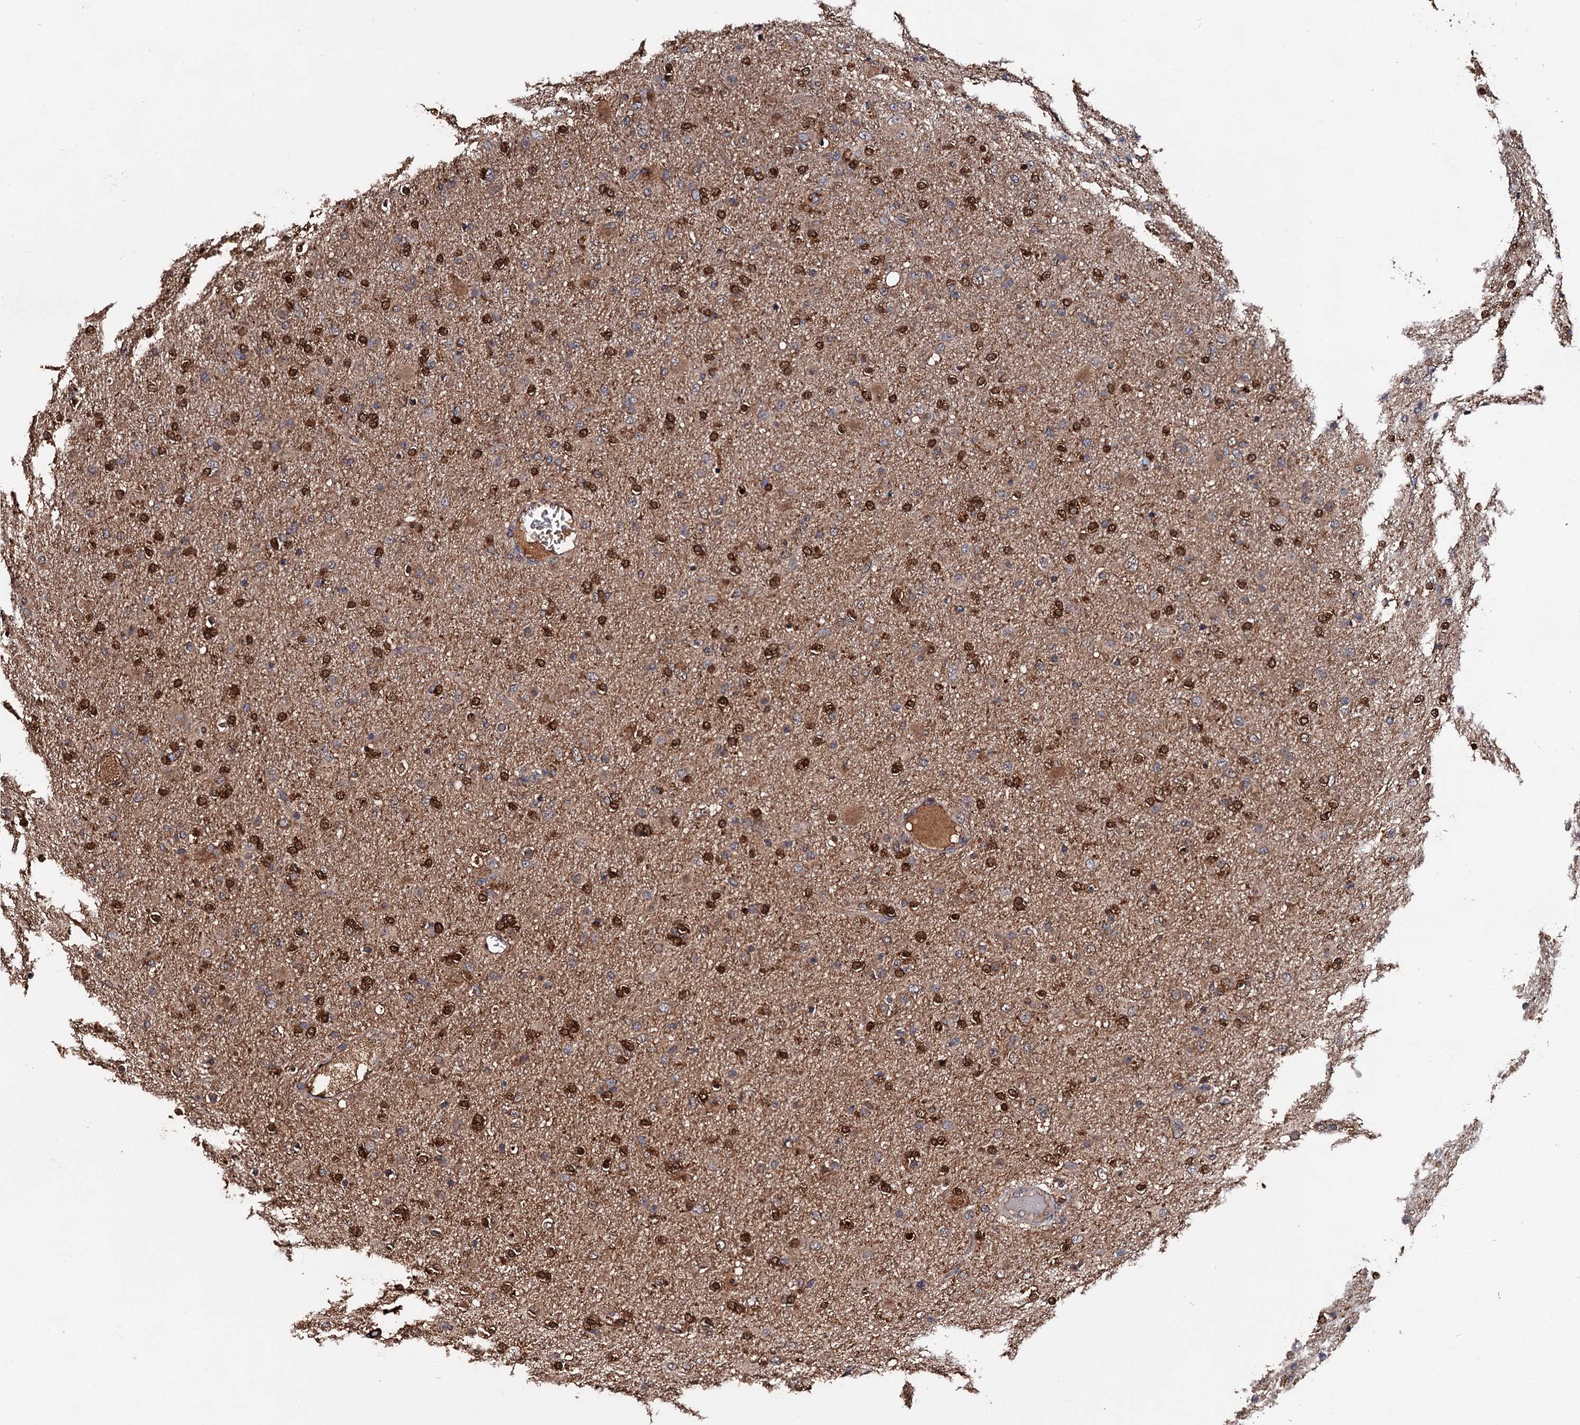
{"staining": {"intensity": "moderate", "quantity": "25%-75%", "location": "nuclear"}, "tissue": "glioma", "cell_type": "Tumor cells", "image_type": "cancer", "snomed": [{"axis": "morphology", "description": "Glioma, malignant, Low grade"}, {"axis": "topography", "description": "Brain"}], "caption": "Immunohistochemical staining of malignant glioma (low-grade) displays moderate nuclear protein positivity in approximately 25%-75% of tumor cells. Ihc stains the protein in brown and the nuclei are stained blue.", "gene": "RGS11", "patient": {"sex": "male", "age": 65}}